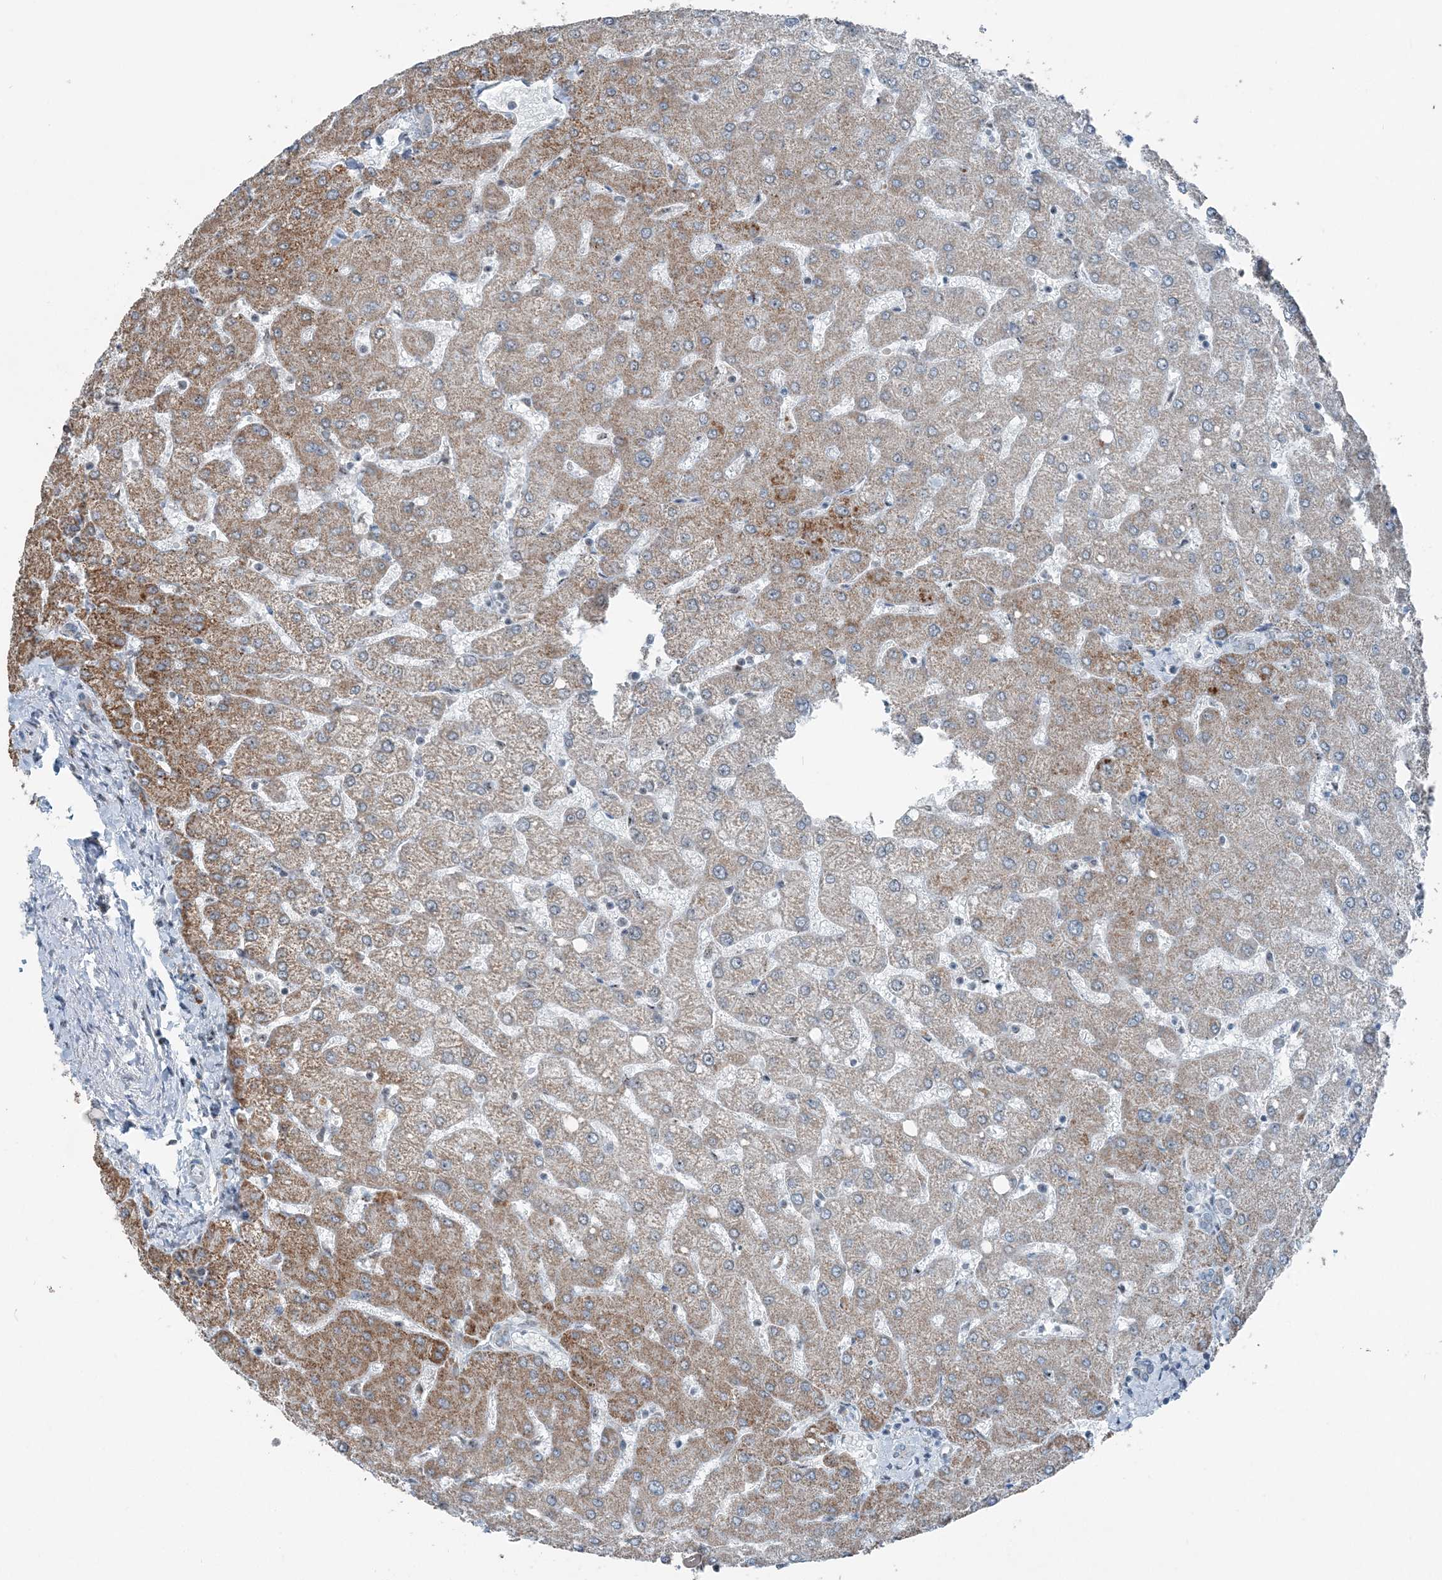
{"staining": {"intensity": "negative", "quantity": "none", "location": "none"}, "tissue": "liver", "cell_type": "Cholangiocytes", "image_type": "normal", "snomed": [{"axis": "morphology", "description": "Normal tissue, NOS"}, {"axis": "topography", "description": "Liver"}], "caption": "DAB (3,3'-diaminobenzidine) immunohistochemical staining of normal liver demonstrates no significant staining in cholangiocytes.", "gene": "SUCLG1", "patient": {"sex": "female", "age": 54}}